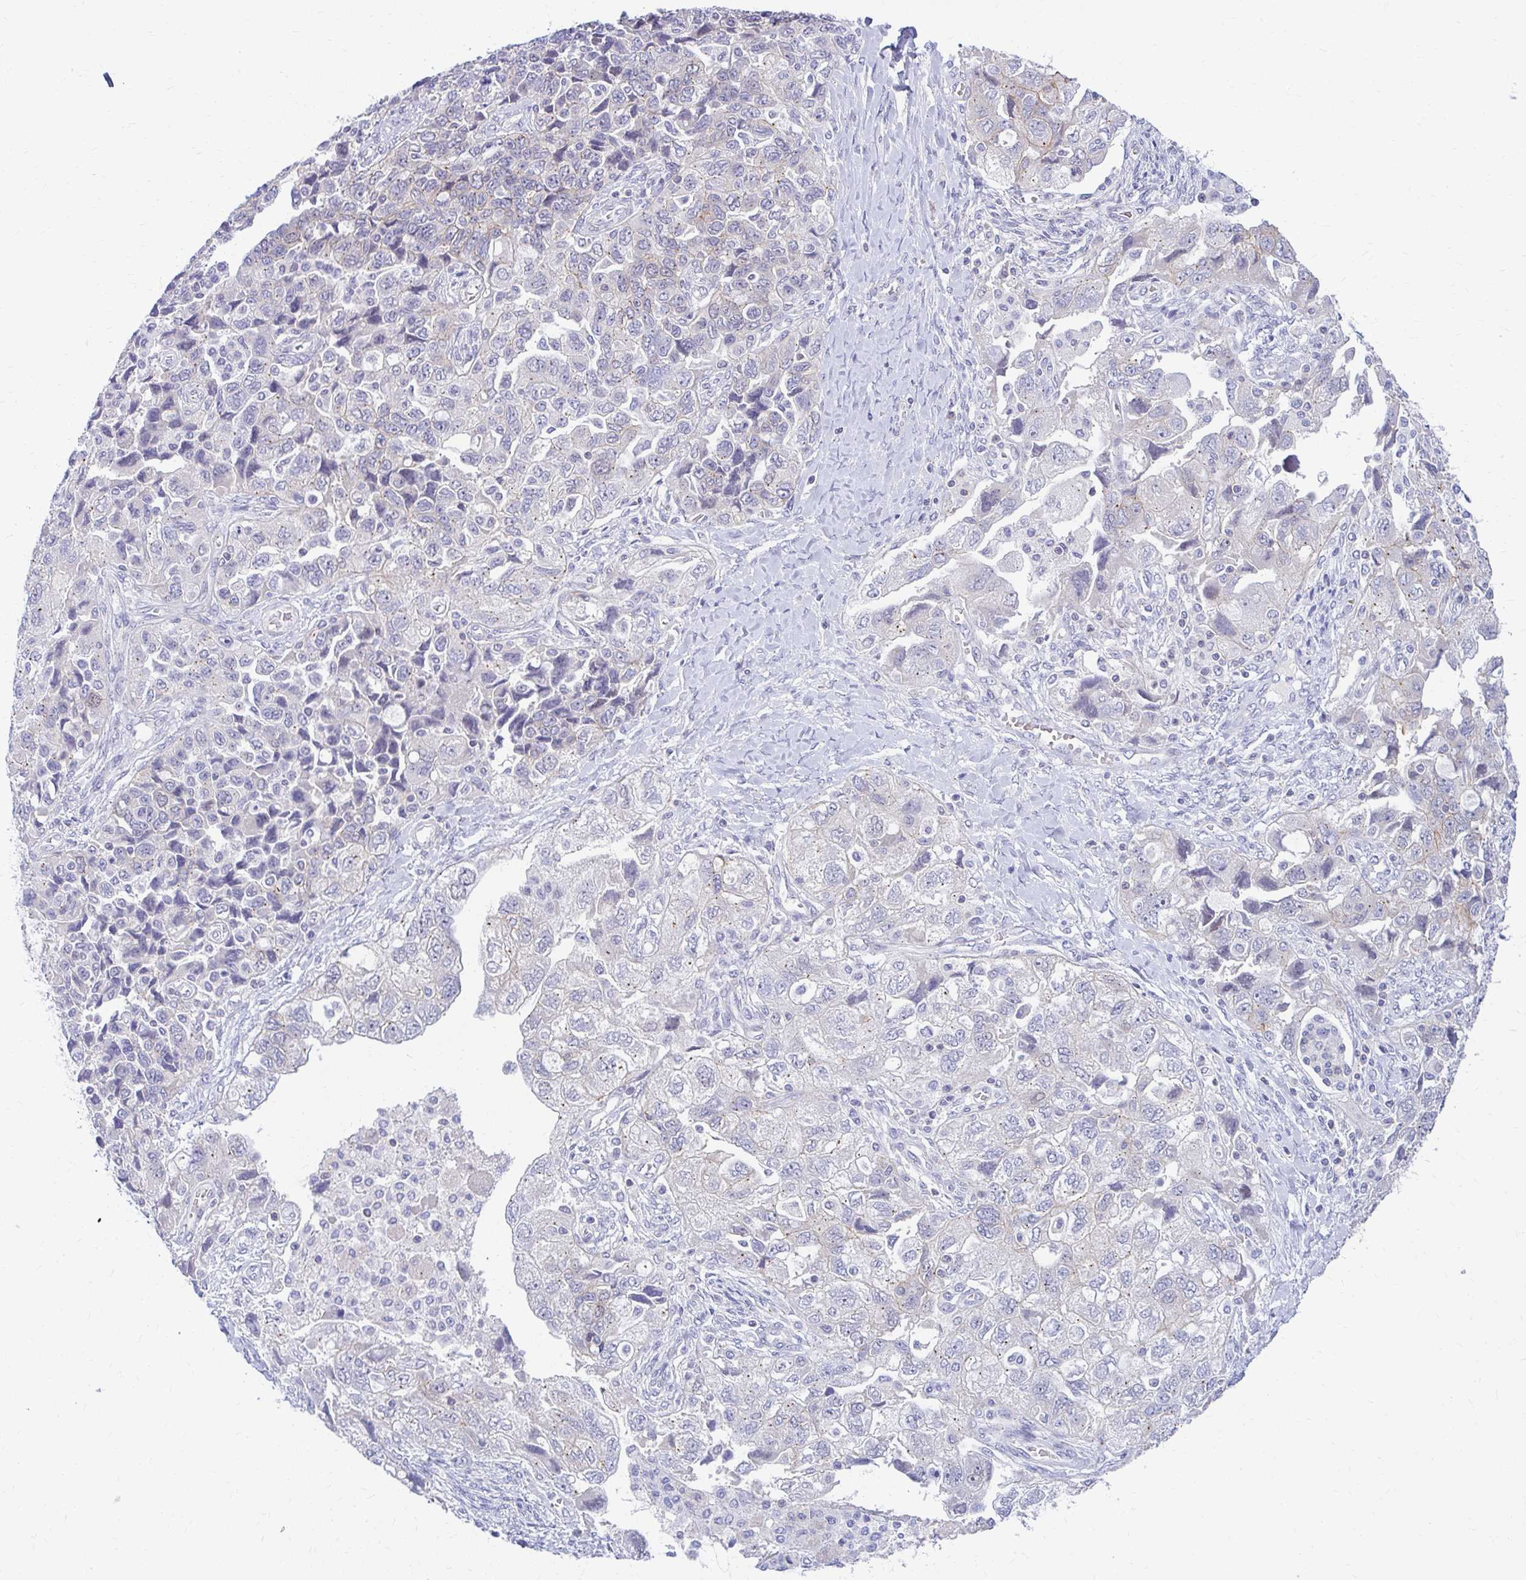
{"staining": {"intensity": "negative", "quantity": "none", "location": "none"}, "tissue": "ovarian cancer", "cell_type": "Tumor cells", "image_type": "cancer", "snomed": [{"axis": "morphology", "description": "Carcinoma, NOS"}, {"axis": "morphology", "description": "Cystadenocarcinoma, serous, NOS"}, {"axis": "topography", "description": "Ovary"}], "caption": "The micrograph reveals no staining of tumor cells in ovarian cancer.", "gene": "RADIL", "patient": {"sex": "female", "age": 69}}